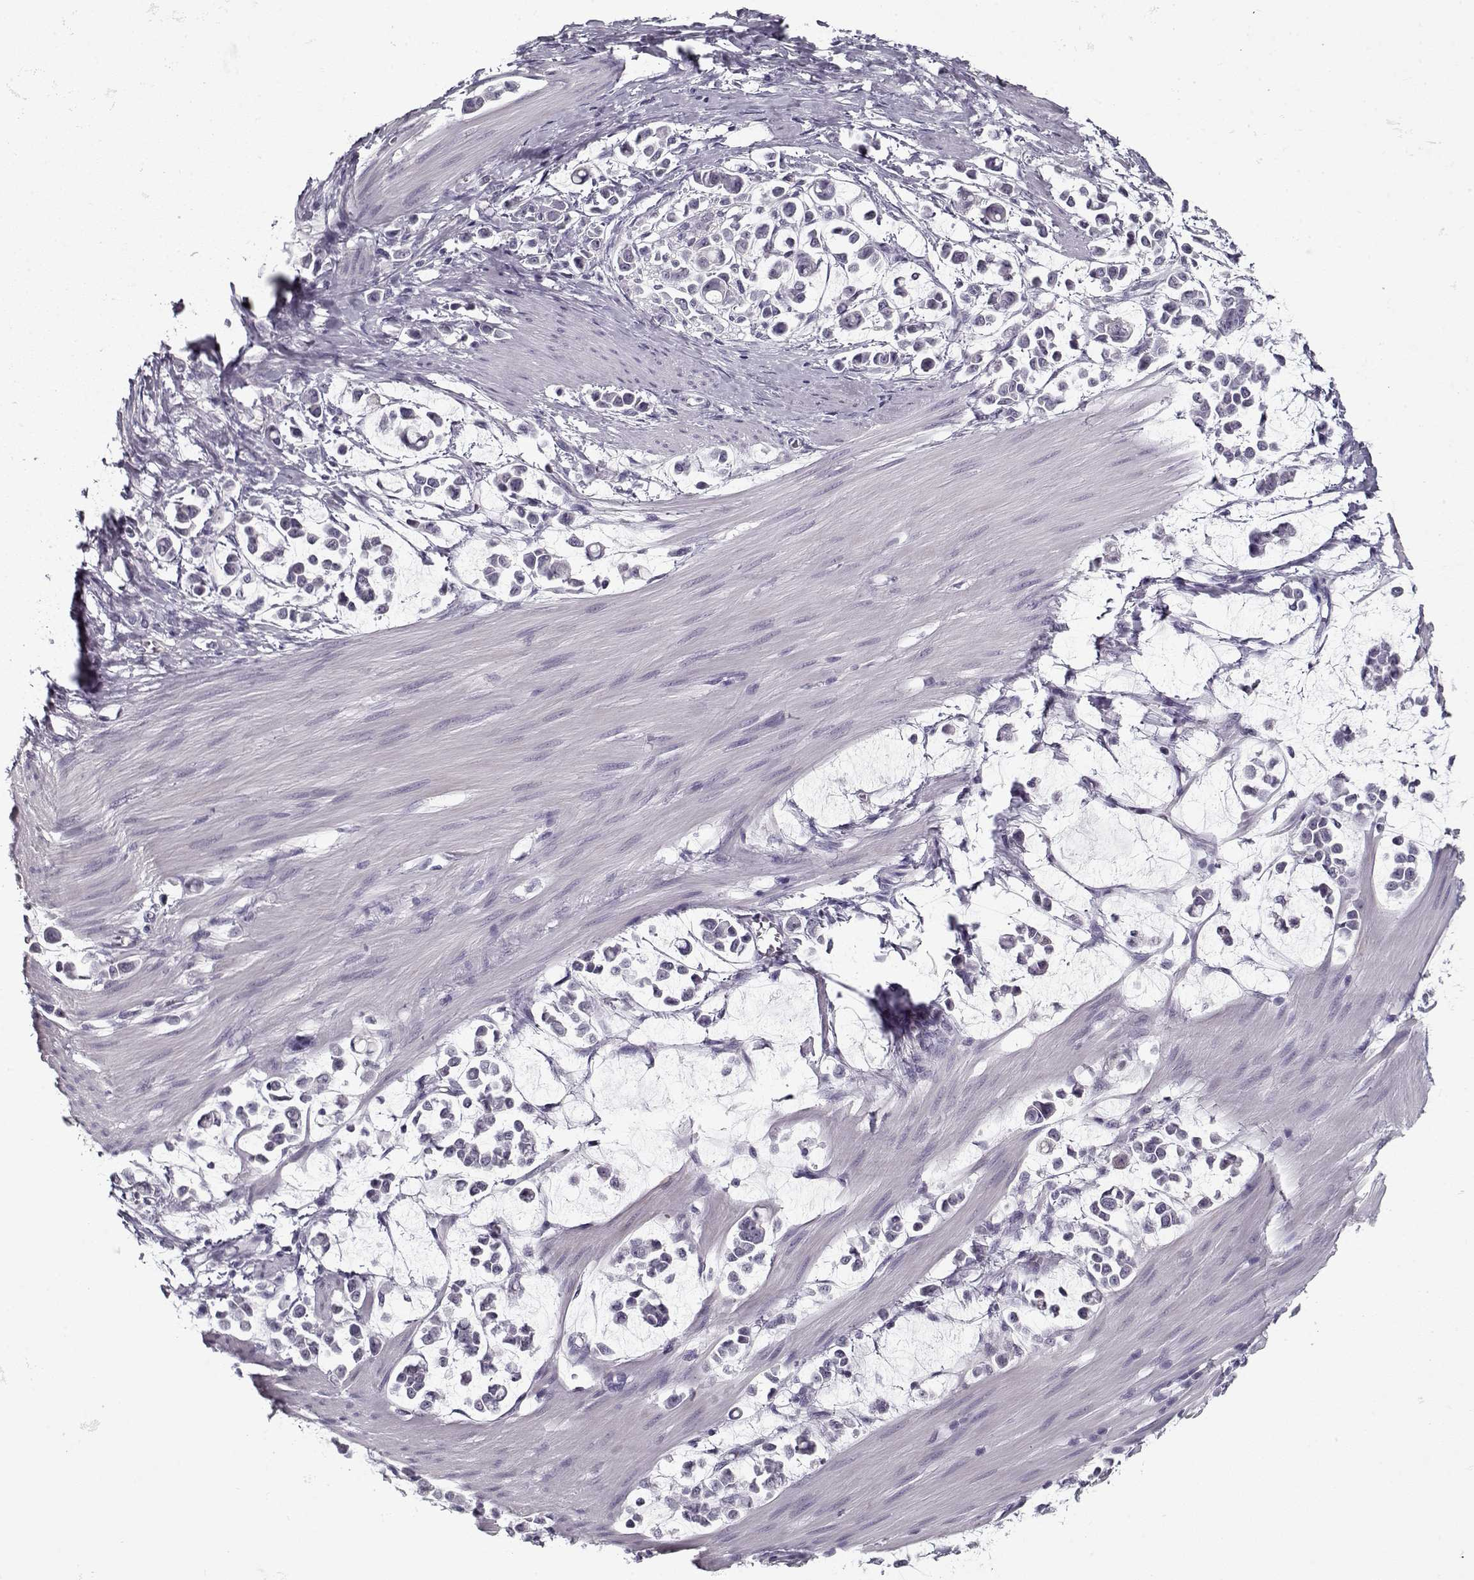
{"staining": {"intensity": "negative", "quantity": "none", "location": "none"}, "tissue": "stomach cancer", "cell_type": "Tumor cells", "image_type": "cancer", "snomed": [{"axis": "morphology", "description": "Adenocarcinoma, NOS"}, {"axis": "topography", "description": "Stomach"}], "caption": "An image of adenocarcinoma (stomach) stained for a protein reveals no brown staining in tumor cells. (DAB IHC visualized using brightfield microscopy, high magnification).", "gene": "SPACA9", "patient": {"sex": "male", "age": 82}}